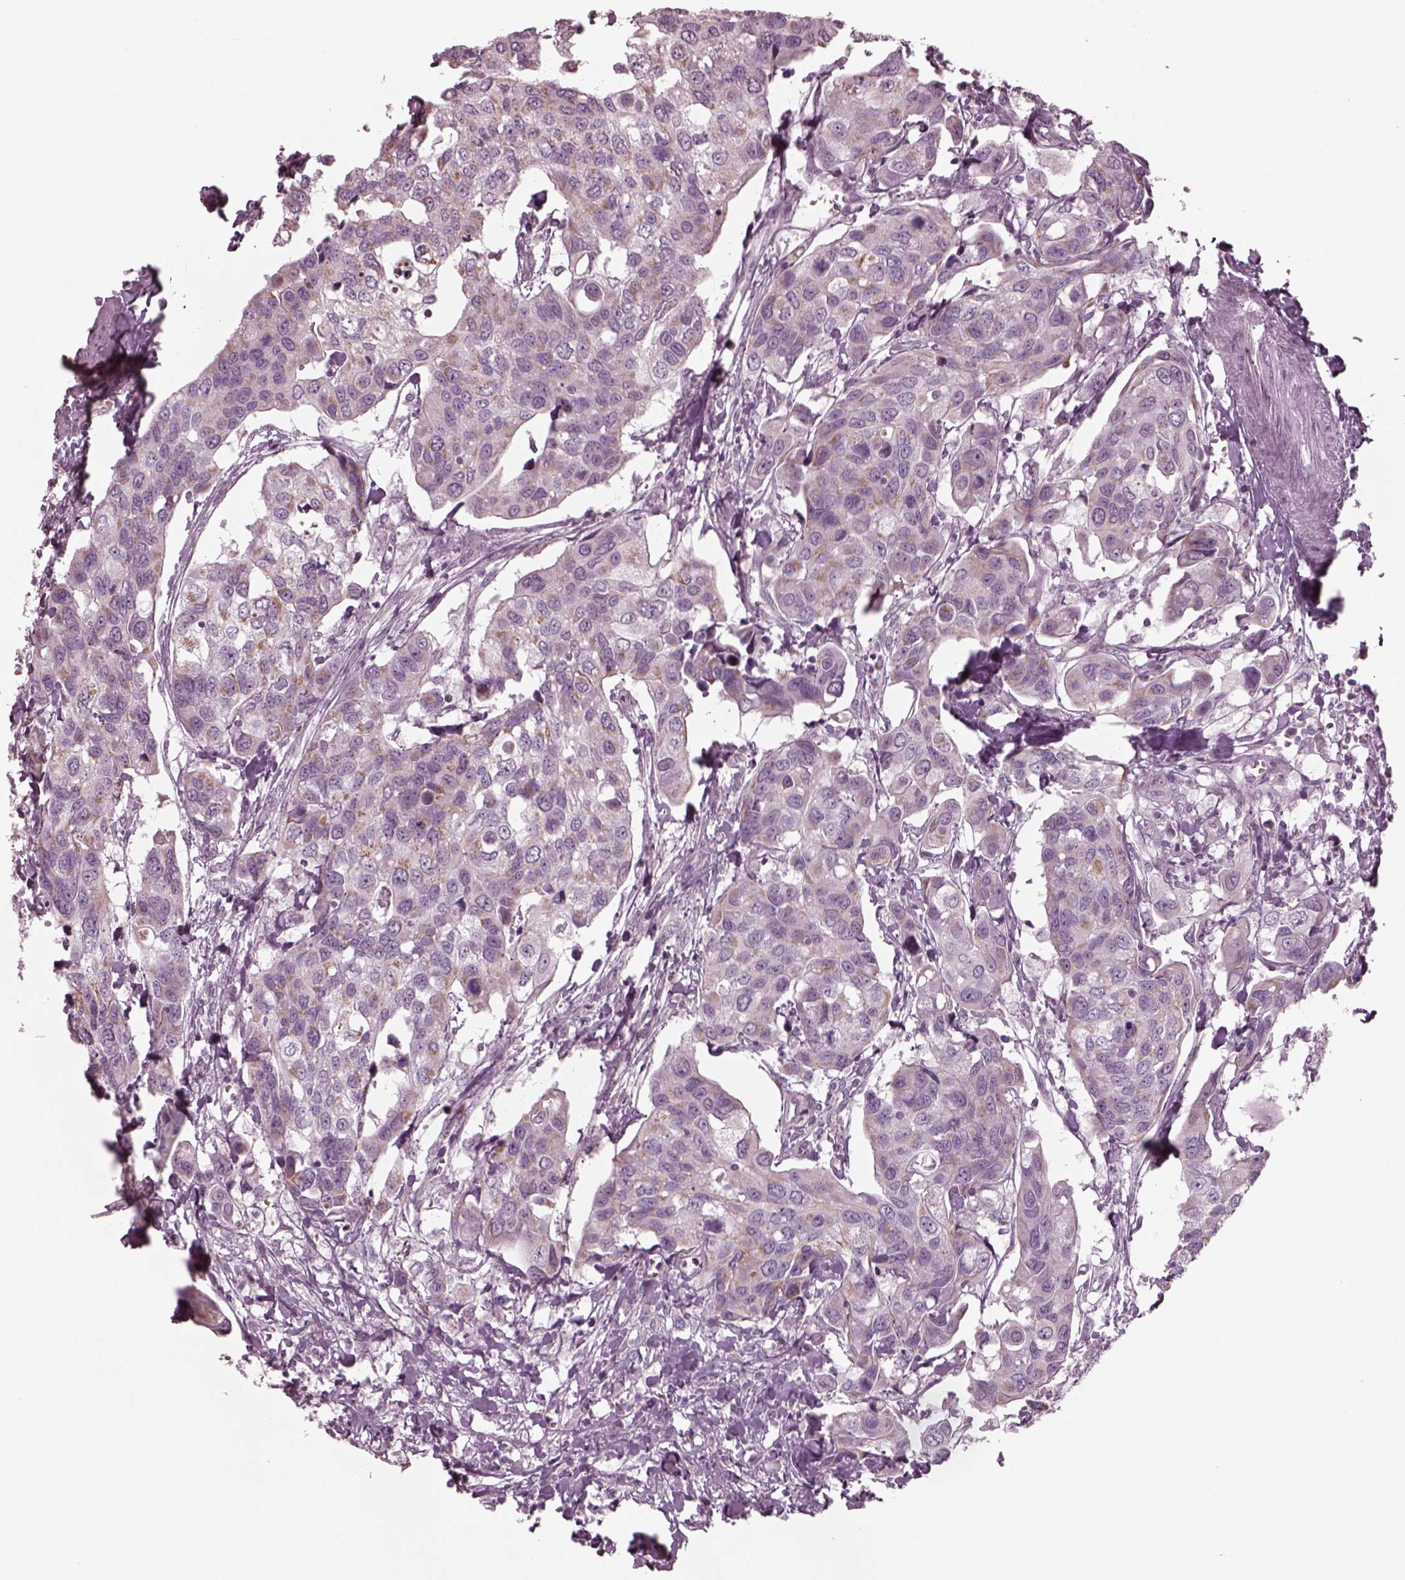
{"staining": {"intensity": "moderate", "quantity": "<25%", "location": "cytoplasmic/membranous"}, "tissue": "urothelial cancer", "cell_type": "Tumor cells", "image_type": "cancer", "snomed": [{"axis": "morphology", "description": "Urothelial carcinoma, High grade"}, {"axis": "topography", "description": "Urinary bladder"}], "caption": "Urothelial cancer stained with immunohistochemistry exhibits moderate cytoplasmic/membranous staining in approximately <25% of tumor cells.", "gene": "CELSR3", "patient": {"sex": "male", "age": 60}}